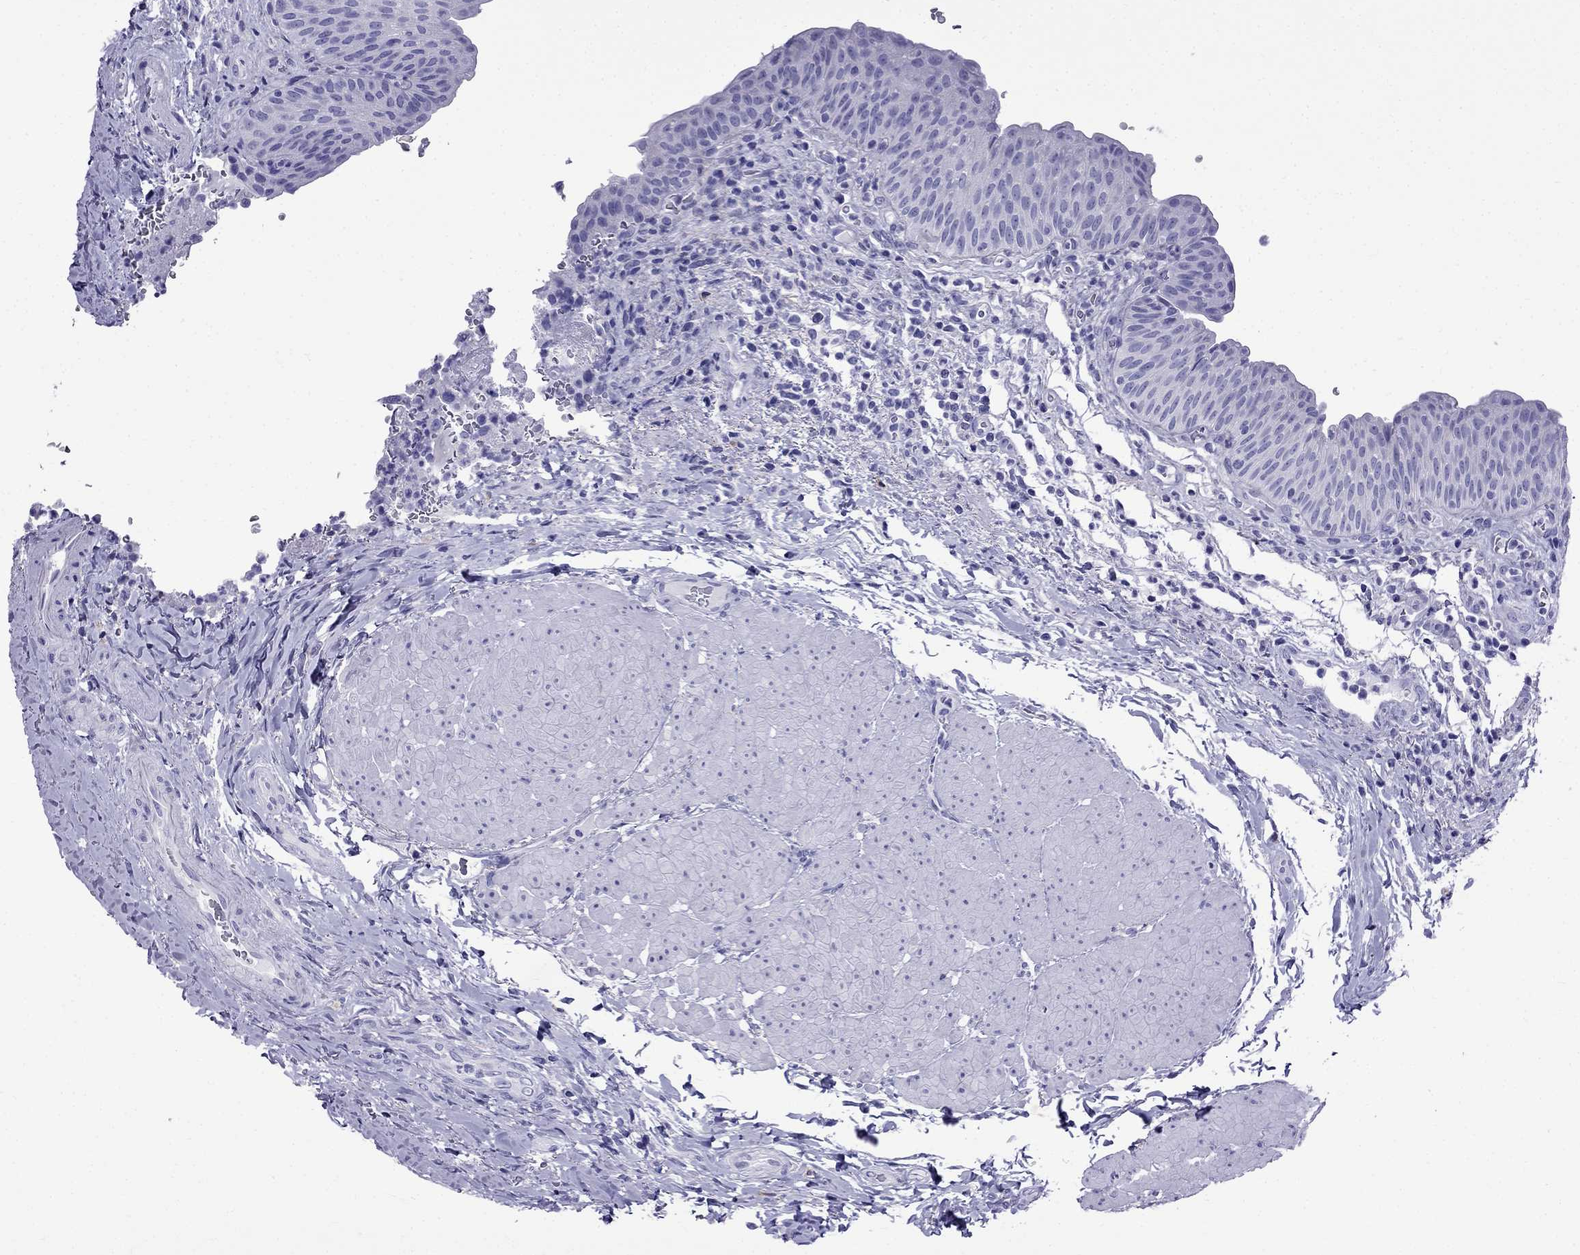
{"staining": {"intensity": "negative", "quantity": "none", "location": "none"}, "tissue": "urinary bladder", "cell_type": "Urothelial cells", "image_type": "normal", "snomed": [{"axis": "morphology", "description": "Normal tissue, NOS"}, {"axis": "topography", "description": "Urinary bladder"}], "caption": "The histopathology image displays no significant positivity in urothelial cells of urinary bladder.", "gene": "ARR3", "patient": {"sex": "male", "age": 66}}